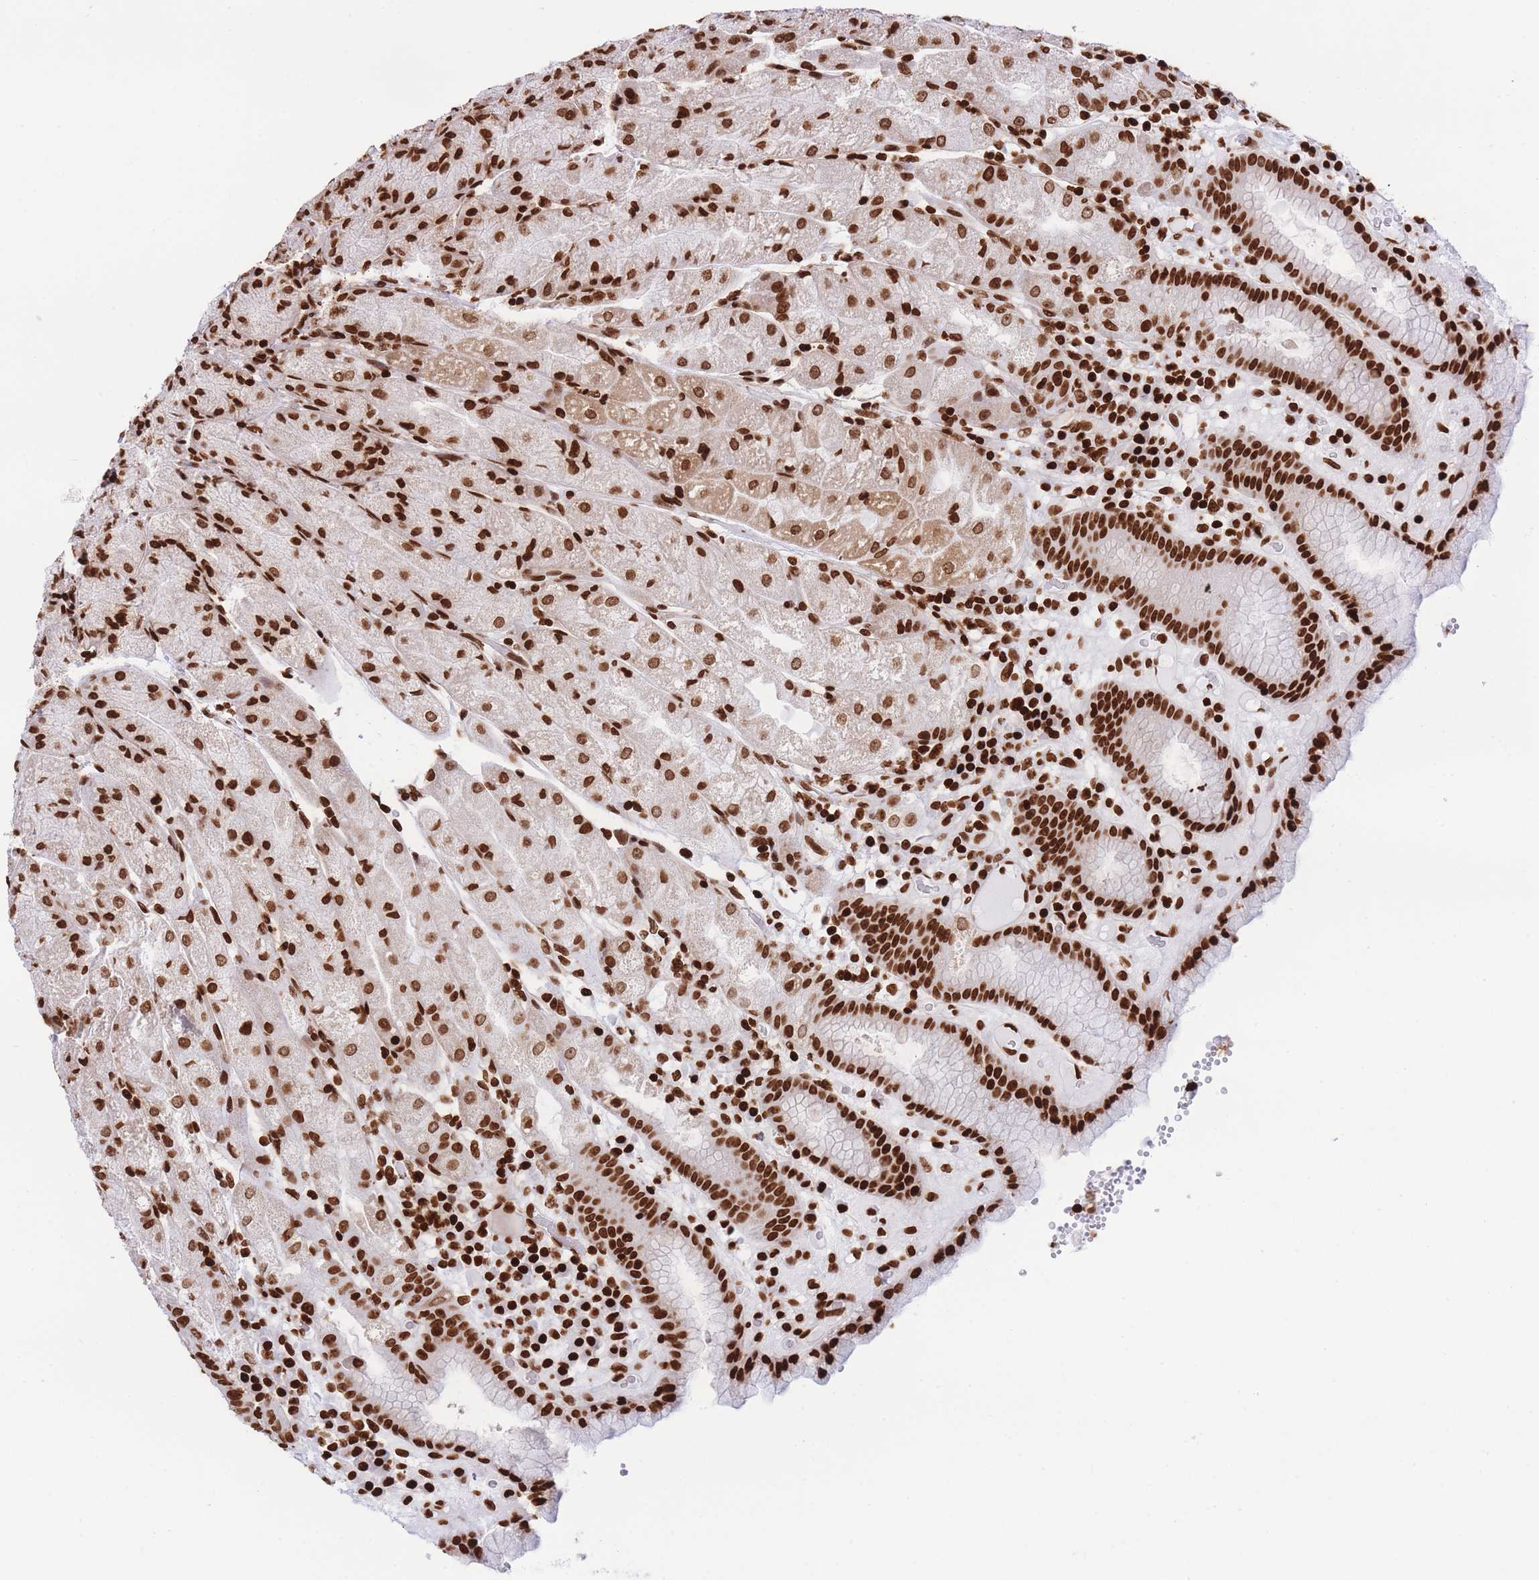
{"staining": {"intensity": "strong", "quantity": ">75%", "location": "nuclear"}, "tissue": "stomach", "cell_type": "Glandular cells", "image_type": "normal", "snomed": [{"axis": "morphology", "description": "Normal tissue, NOS"}, {"axis": "topography", "description": "Stomach, upper"}], "caption": "Immunohistochemistry of benign human stomach exhibits high levels of strong nuclear positivity in approximately >75% of glandular cells.", "gene": "H2BC10", "patient": {"sex": "male", "age": 52}}